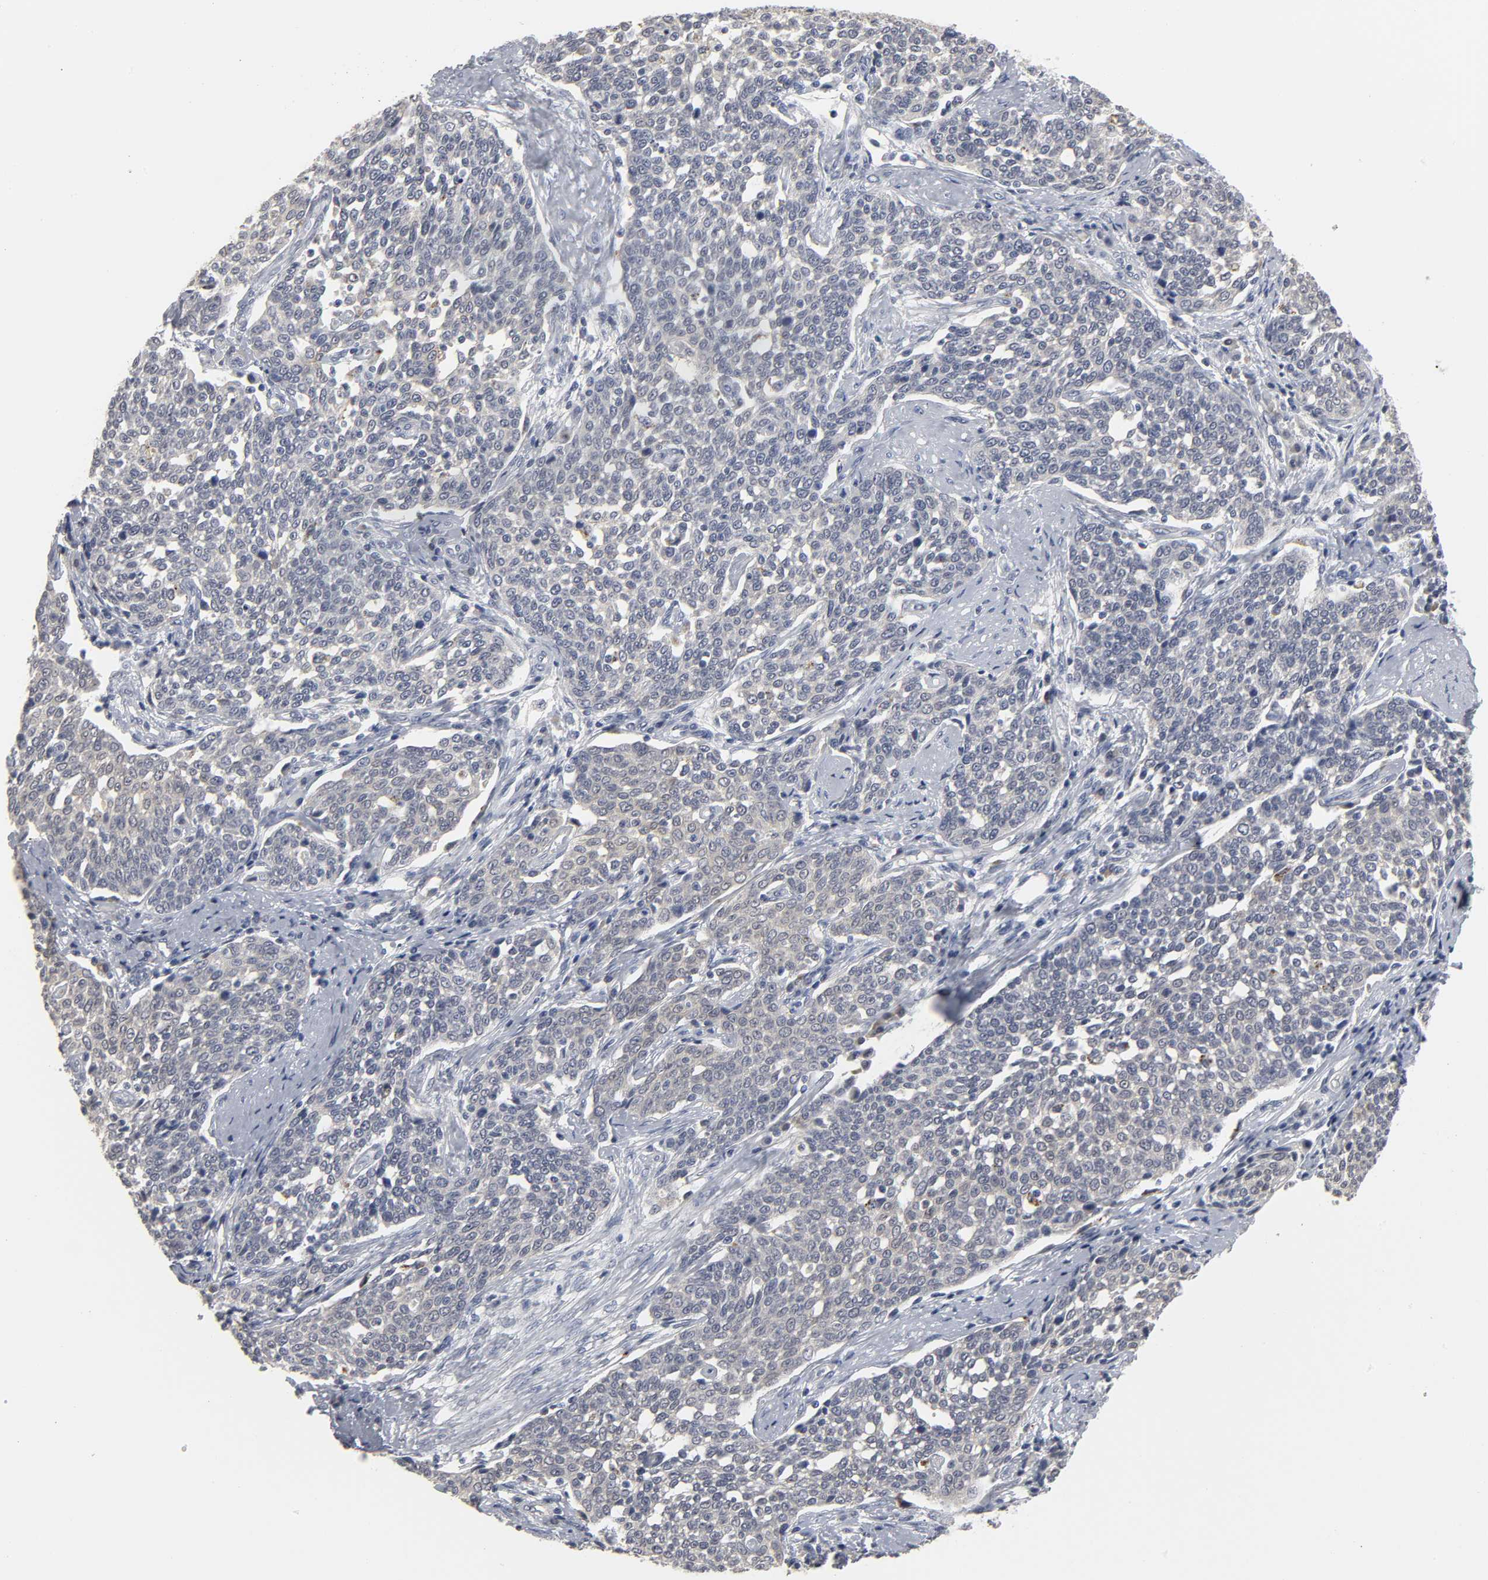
{"staining": {"intensity": "weak", "quantity": "<25%", "location": "cytoplasmic/membranous"}, "tissue": "cervical cancer", "cell_type": "Tumor cells", "image_type": "cancer", "snomed": [{"axis": "morphology", "description": "Squamous cell carcinoma, NOS"}, {"axis": "topography", "description": "Cervix"}], "caption": "Immunohistochemistry of human cervical cancer demonstrates no positivity in tumor cells.", "gene": "PDLIM3", "patient": {"sex": "female", "age": 34}}